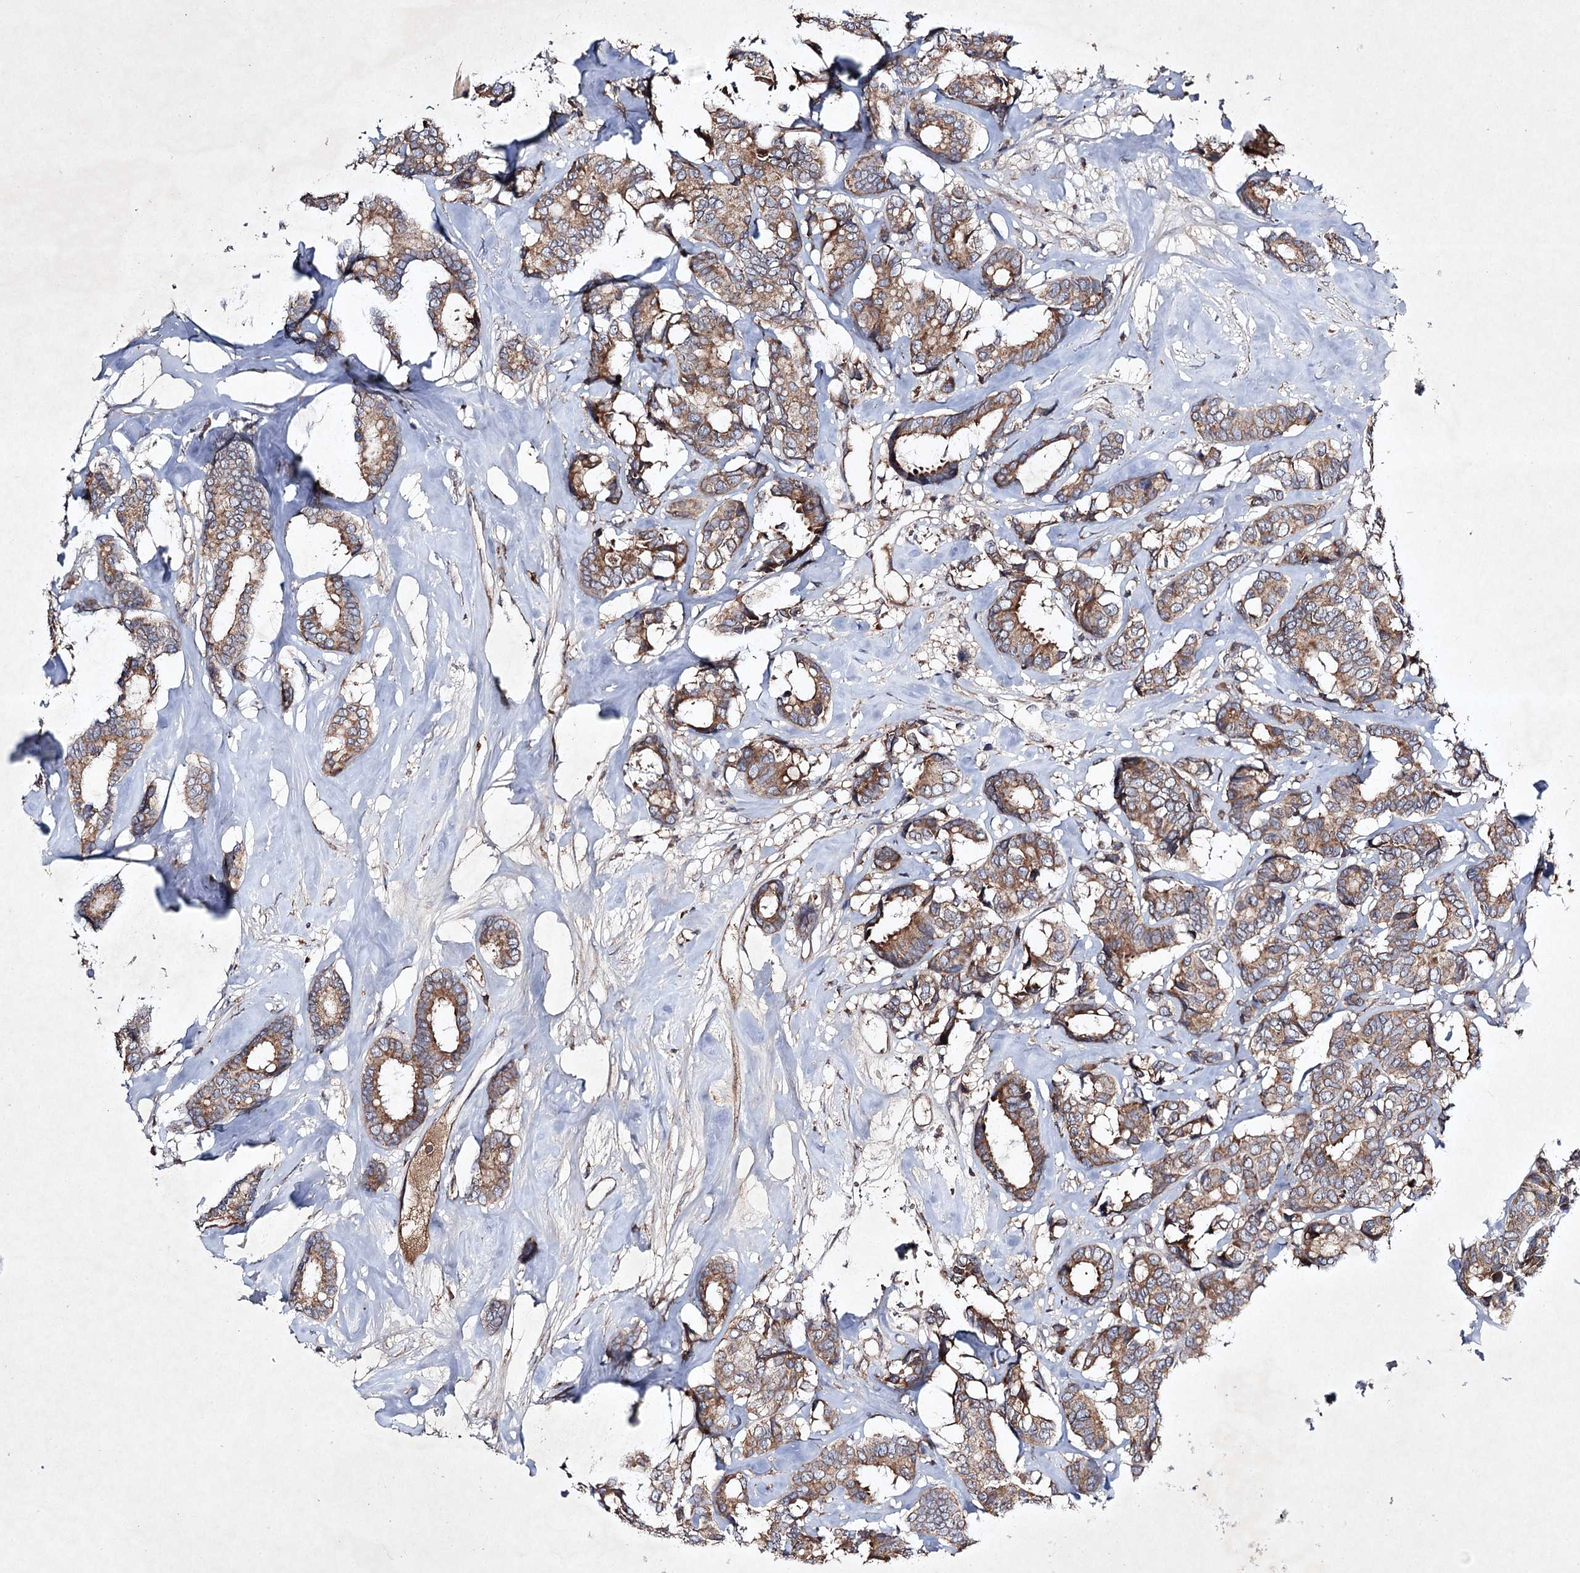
{"staining": {"intensity": "moderate", "quantity": ">75%", "location": "cytoplasmic/membranous"}, "tissue": "breast cancer", "cell_type": "Tumor cells", "image_type": "cancer", "snomed": [{"axis": "morphology", "description": "Duct carcinoma"}, {"axis": "topography", "description": "Breast"}], "caption": "The micrograph demonstrates immunohistochemical staining of breast cancer (infiltrating ductal carcinoma). There is moderate cytoplasmic/membranous expression is identified in about >75% of tumor cells.", "gene": "ALG9", "patient": {"sex": "female", "age": 87}}